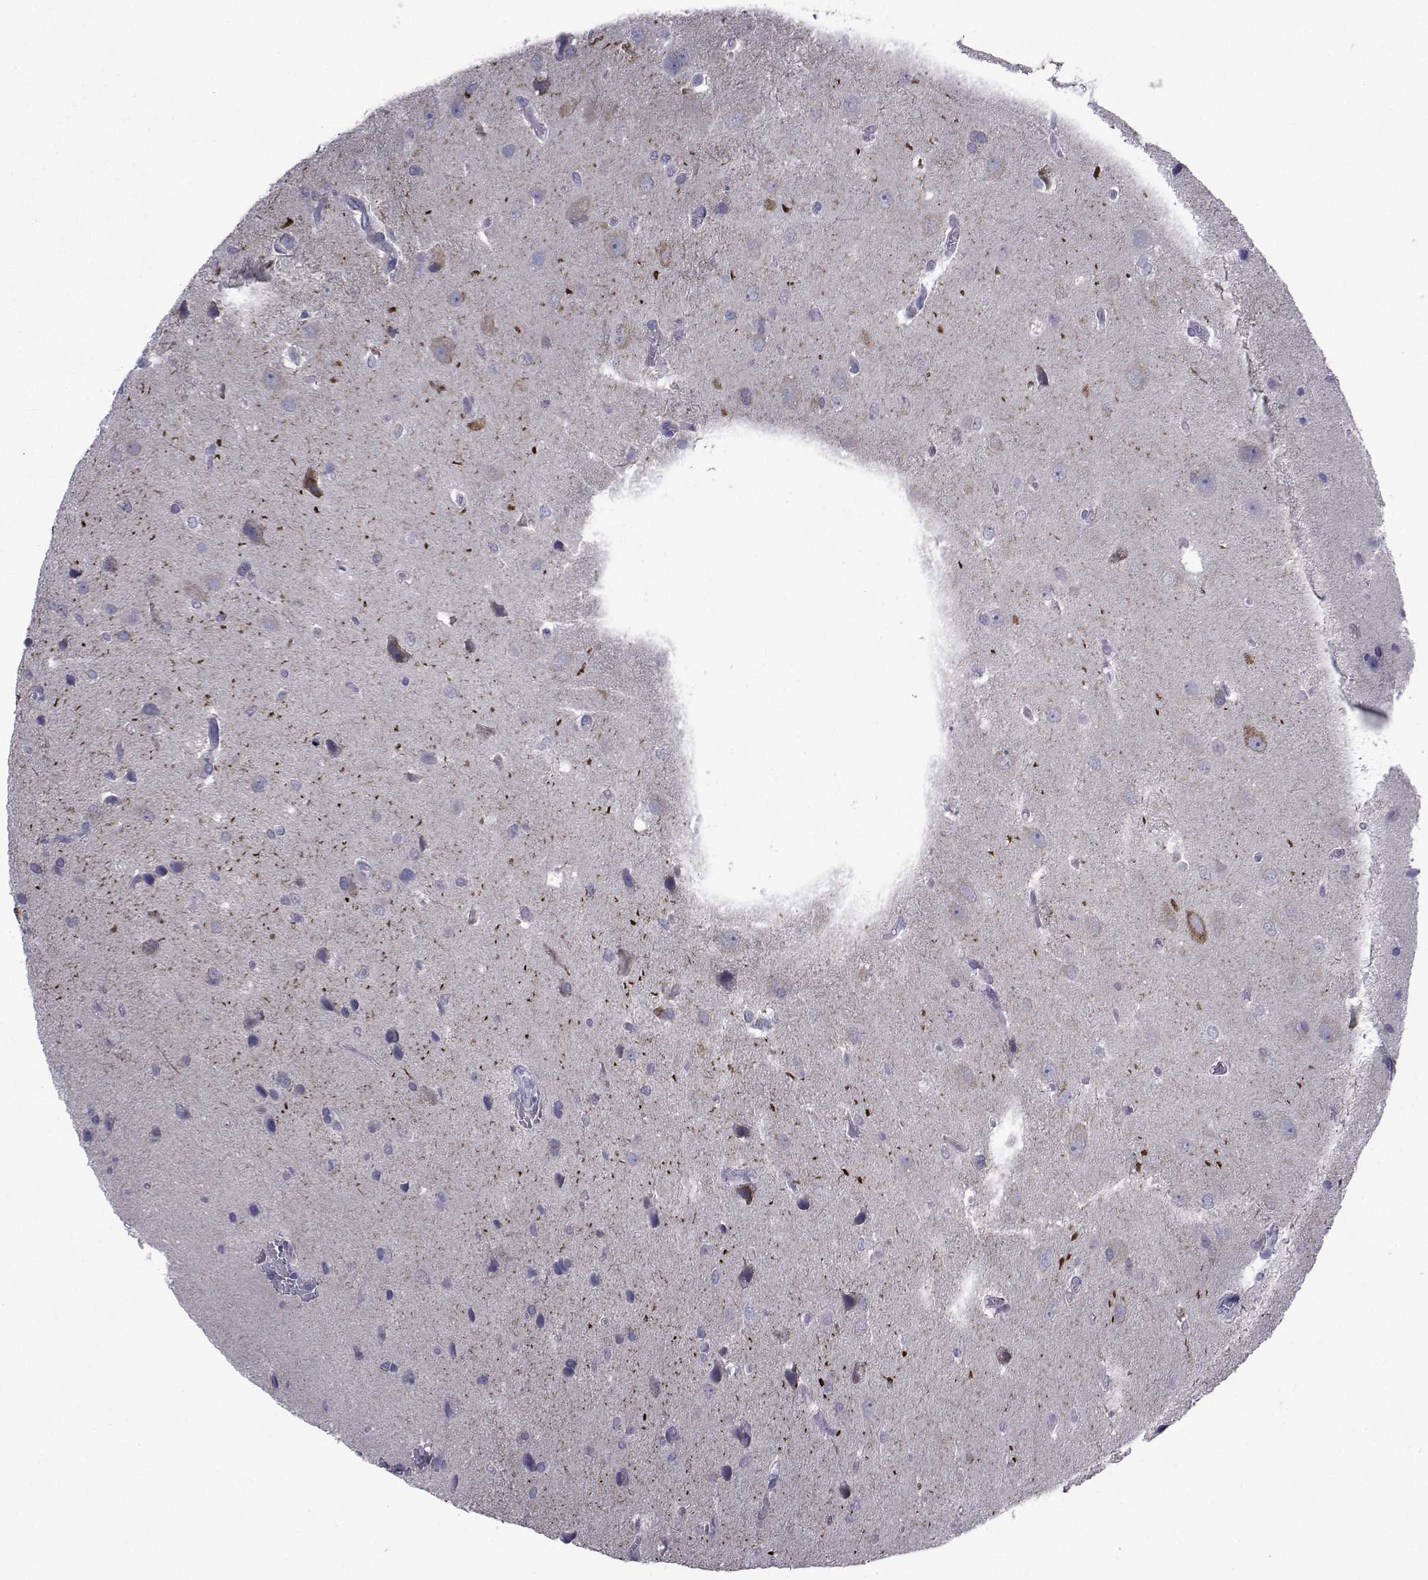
{"staining": {"intensity": "negative", "quantity": "none", "location": "none"}, "tissue": "glioma", "cell_type": "Tumor cells", "image_type": "cancer", "snomed": [{"axis": "morphology", "description": "Glioma, malignant, Low grade"}, {"axis": "topography", "description": "Brain"}], "caption": "An immunohistochemistry histopathology image of malignant low-grade glioma is shown. There is no staining in tumor cells of malignant low-grade glioma.", "gene": "SEMA5B", "patient": {"sex": "male", "age": 58}}